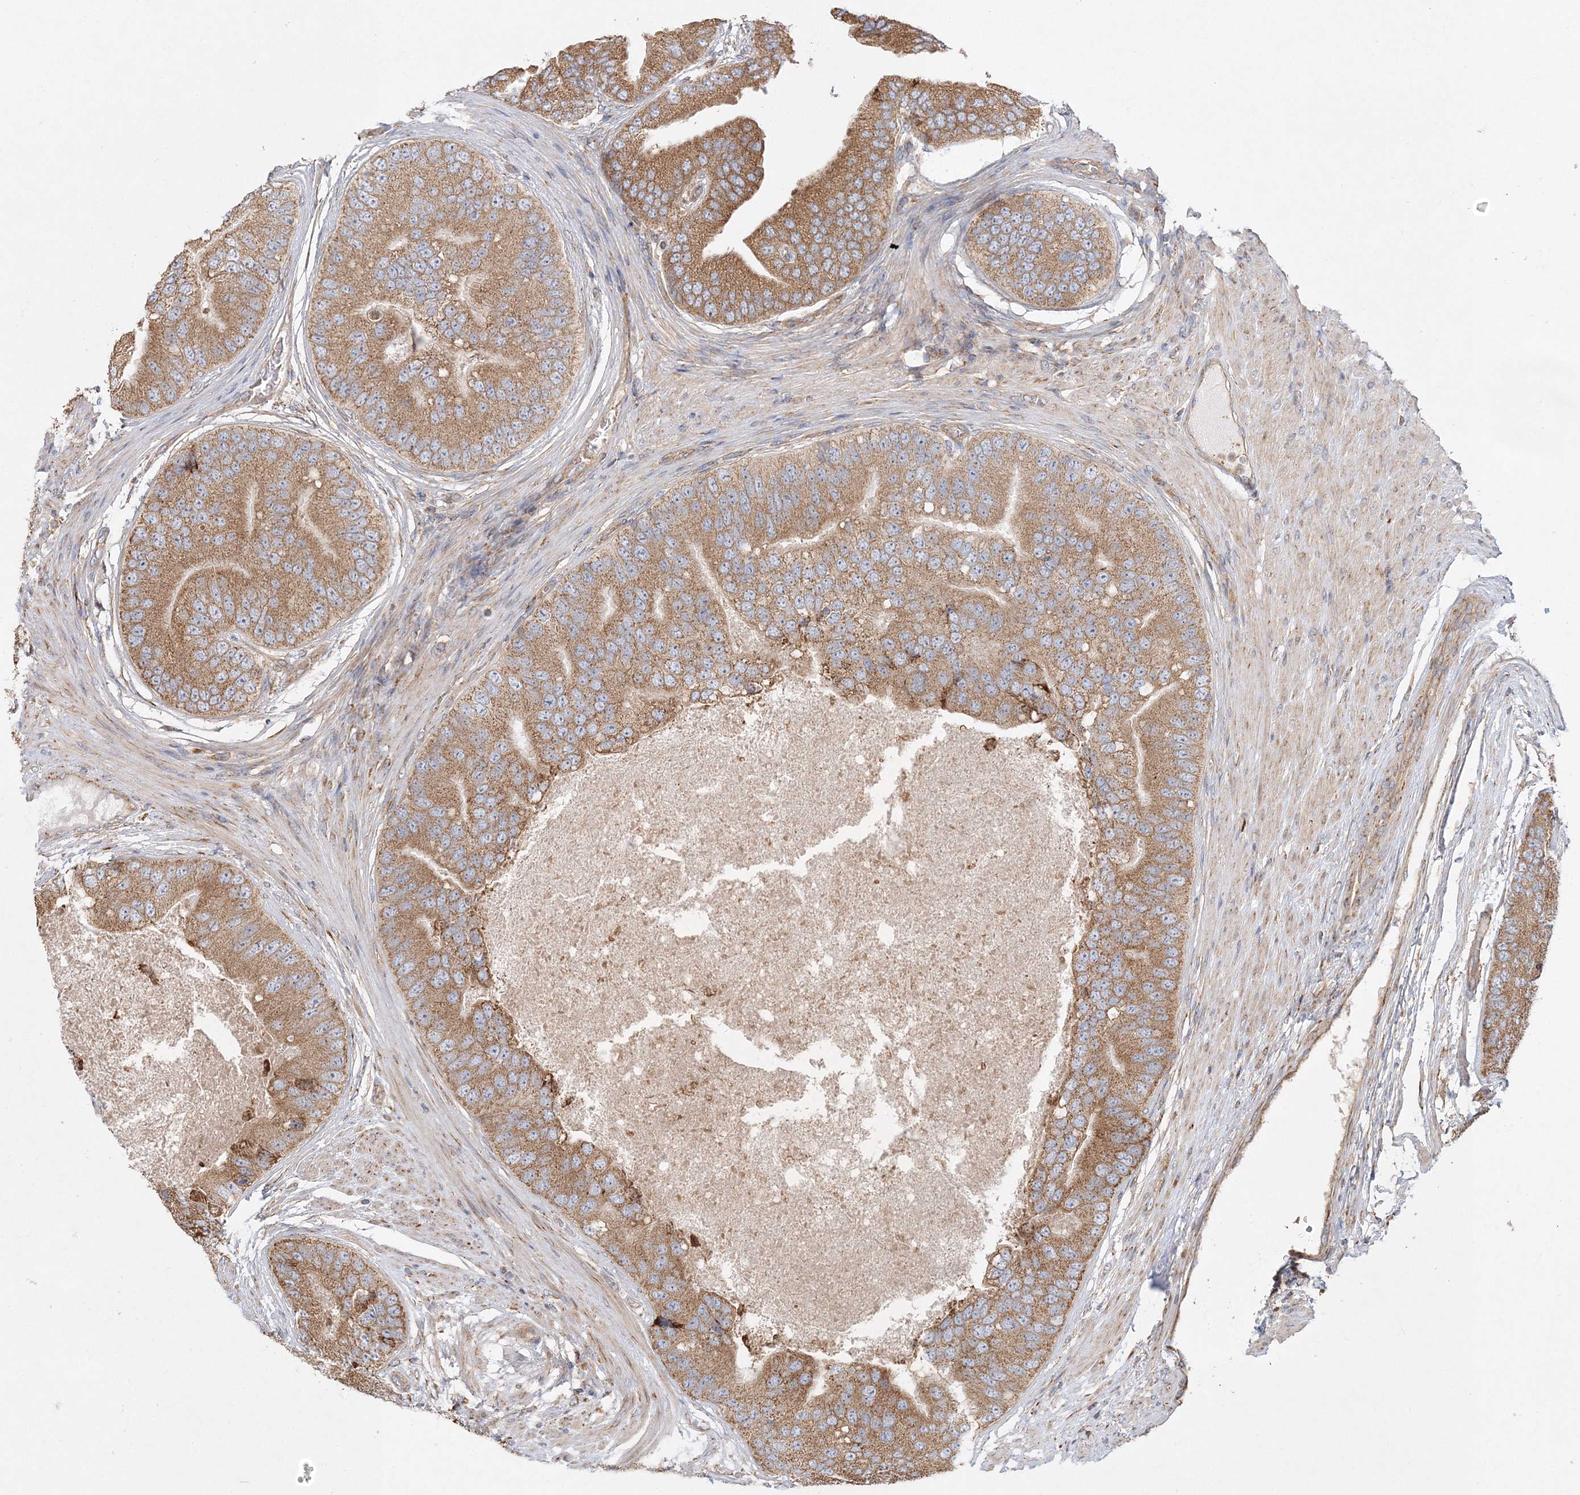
{"staining": {"intensity": "moderate", "quantity": ">75%", "location": "cytoplasmic/membranous"}, "tissue": "prostate cancer", "cell_type": "Tumor cells", "image_type": "cancer", "snomed": [{"axis": "morphology", "description": "Adenocarcinoma, High grade"}, {"axis": "topography", "description": "Prostate"}], "caption": "High-magnification brightfield microscopy of prostate cancer stained with DAB (brown) and counterstained with hematoxylin (blue). tumor cells exhibit moderate cytoplasmic/membranous positivity is identified in about>75% of cells. The protein is stained brown, and the nuclei are stained in blue (DAB IHC with brightfield microscopy, high magnification).", "gene": "ZFYVE16", "patient": {"sex": "male", "age": 70}}